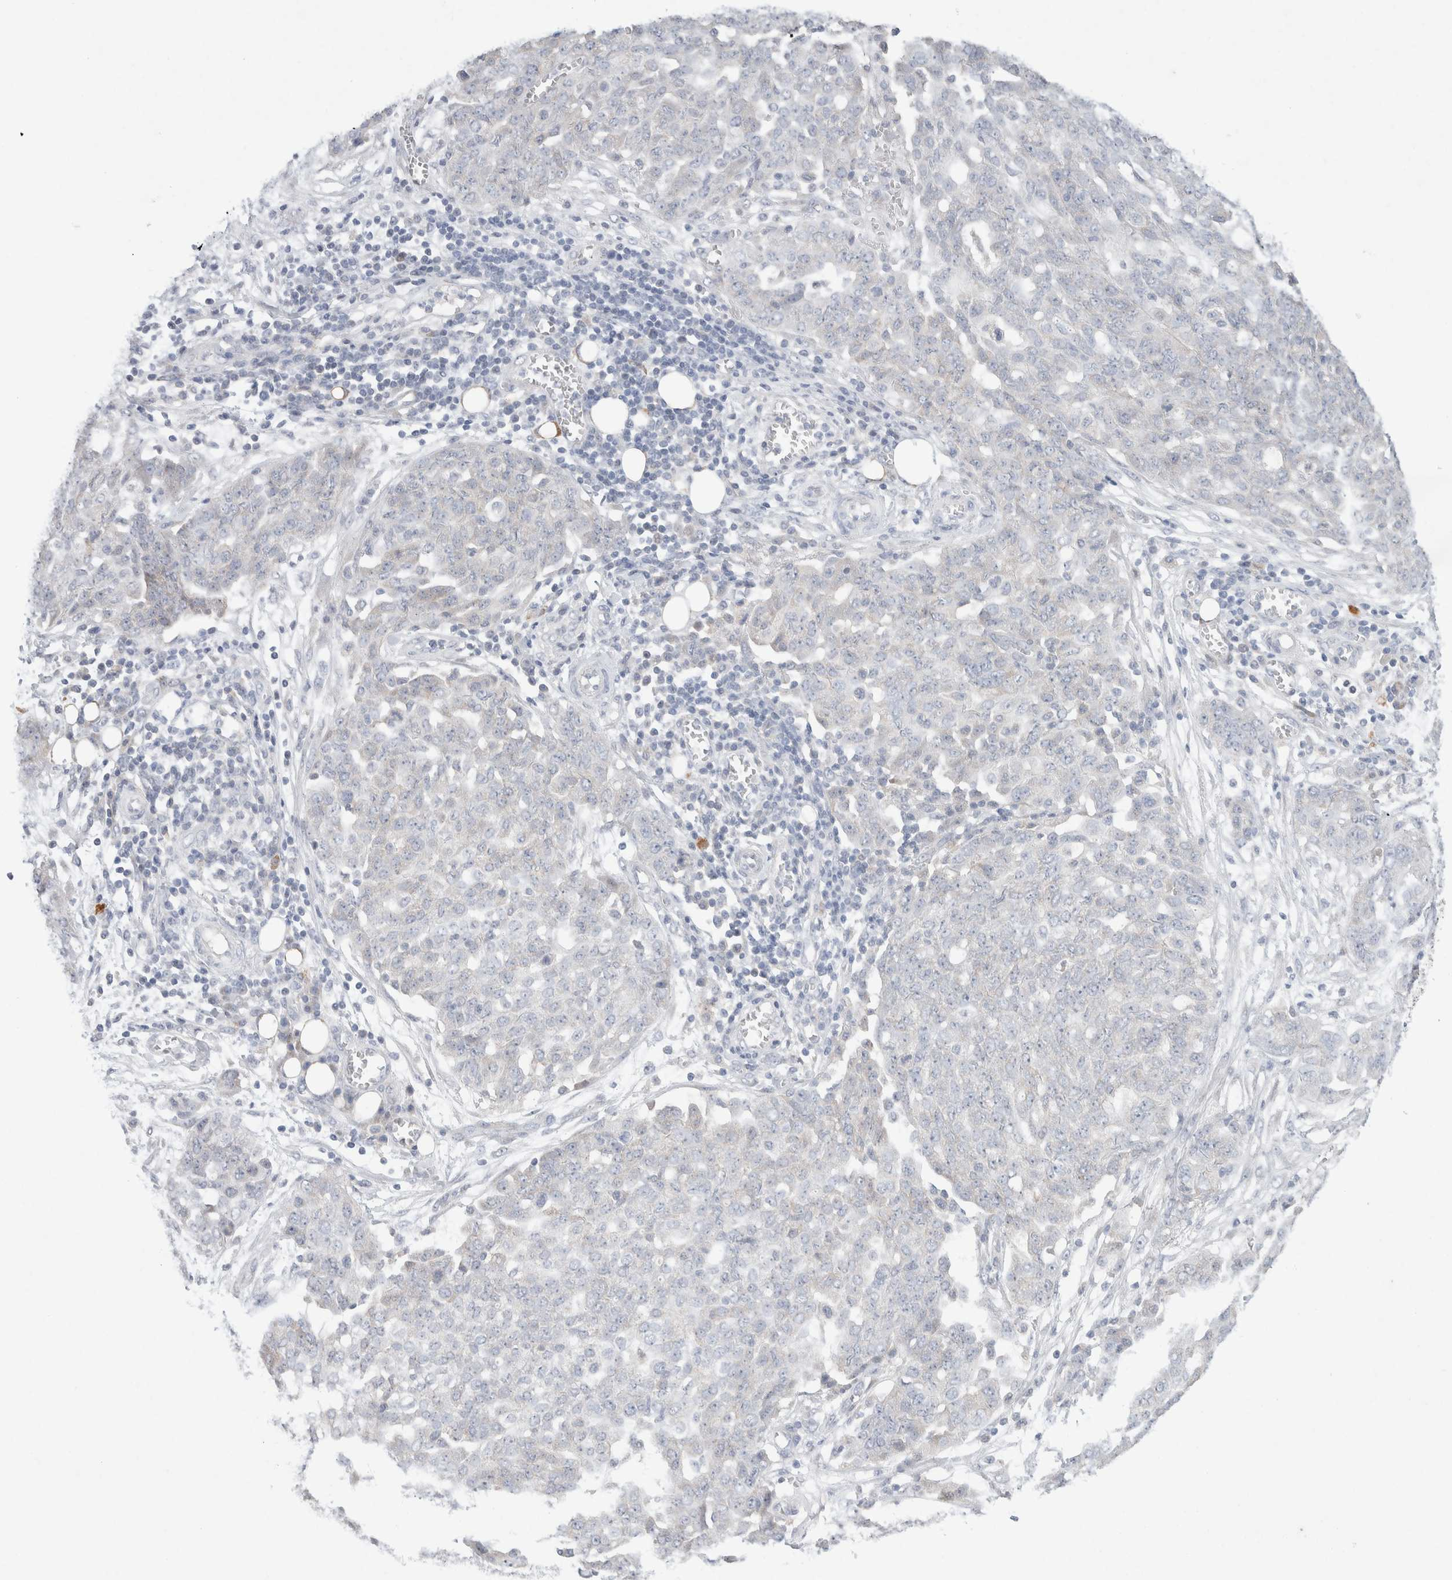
{"staining": {"intensity": "negative", "quantity": "none", "location": "none"}, "tissue": "ovarian cancer", "cell_type": "Tumor cells", "image_type": "cancer", "snomed": [{"axis": "morphology", "description": "Cystadenocarcinoma, serous, NOS"}, {"axis": "topography", "description": "Soft tissue"}, {"axis": "topography", "description": "Ovary"}], "caption": "Ovarian serous cystadenocarcinoma stained for a protein using IHC demonstrates no expression tumor cells.", "gene": "CMTM4", "patient": {"sex": "female", "age": 57}}